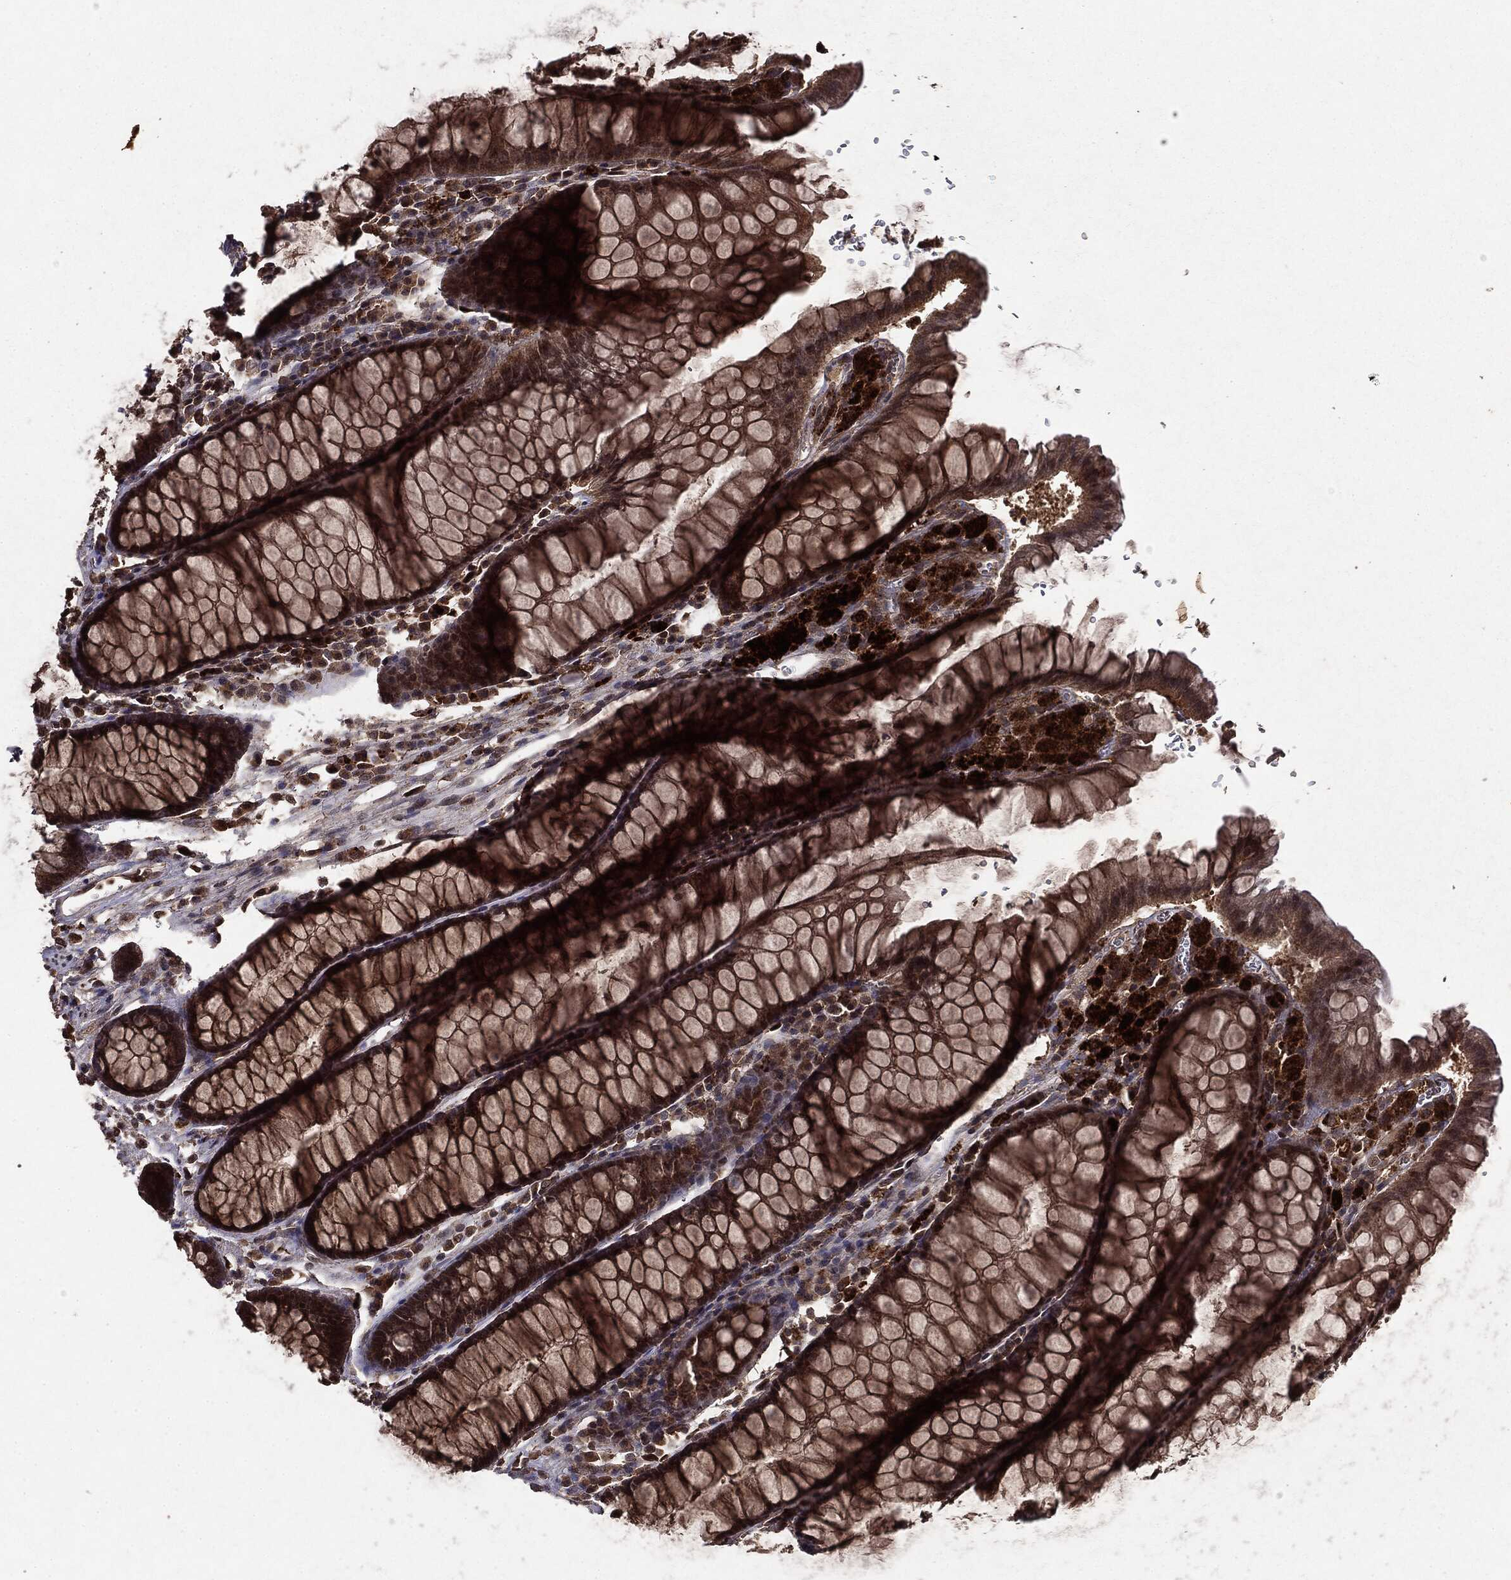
{"staining": {"intensity": "moderate", "quantity": ">75%", "location": "cytoplasmic/membranous"}, "tissue": "rectum", "cell_type": "Glandular cells", "image_type": "normal", "snomed": [{"axis": "morphology", "description": "Normal tissue, NOS"}, {"axis": "topography", "description": "Rectum"}], "caption": "Immunohistochemistry (IHC) histopathology image of benign human rectum stained for a protein (brown), which exhibits medium levels of moderate cytoplasmic/membranous expression in approximately >75% of glandular cells.", "gene": "MTOR", "patient": {"sex": "female", "age": 68}}